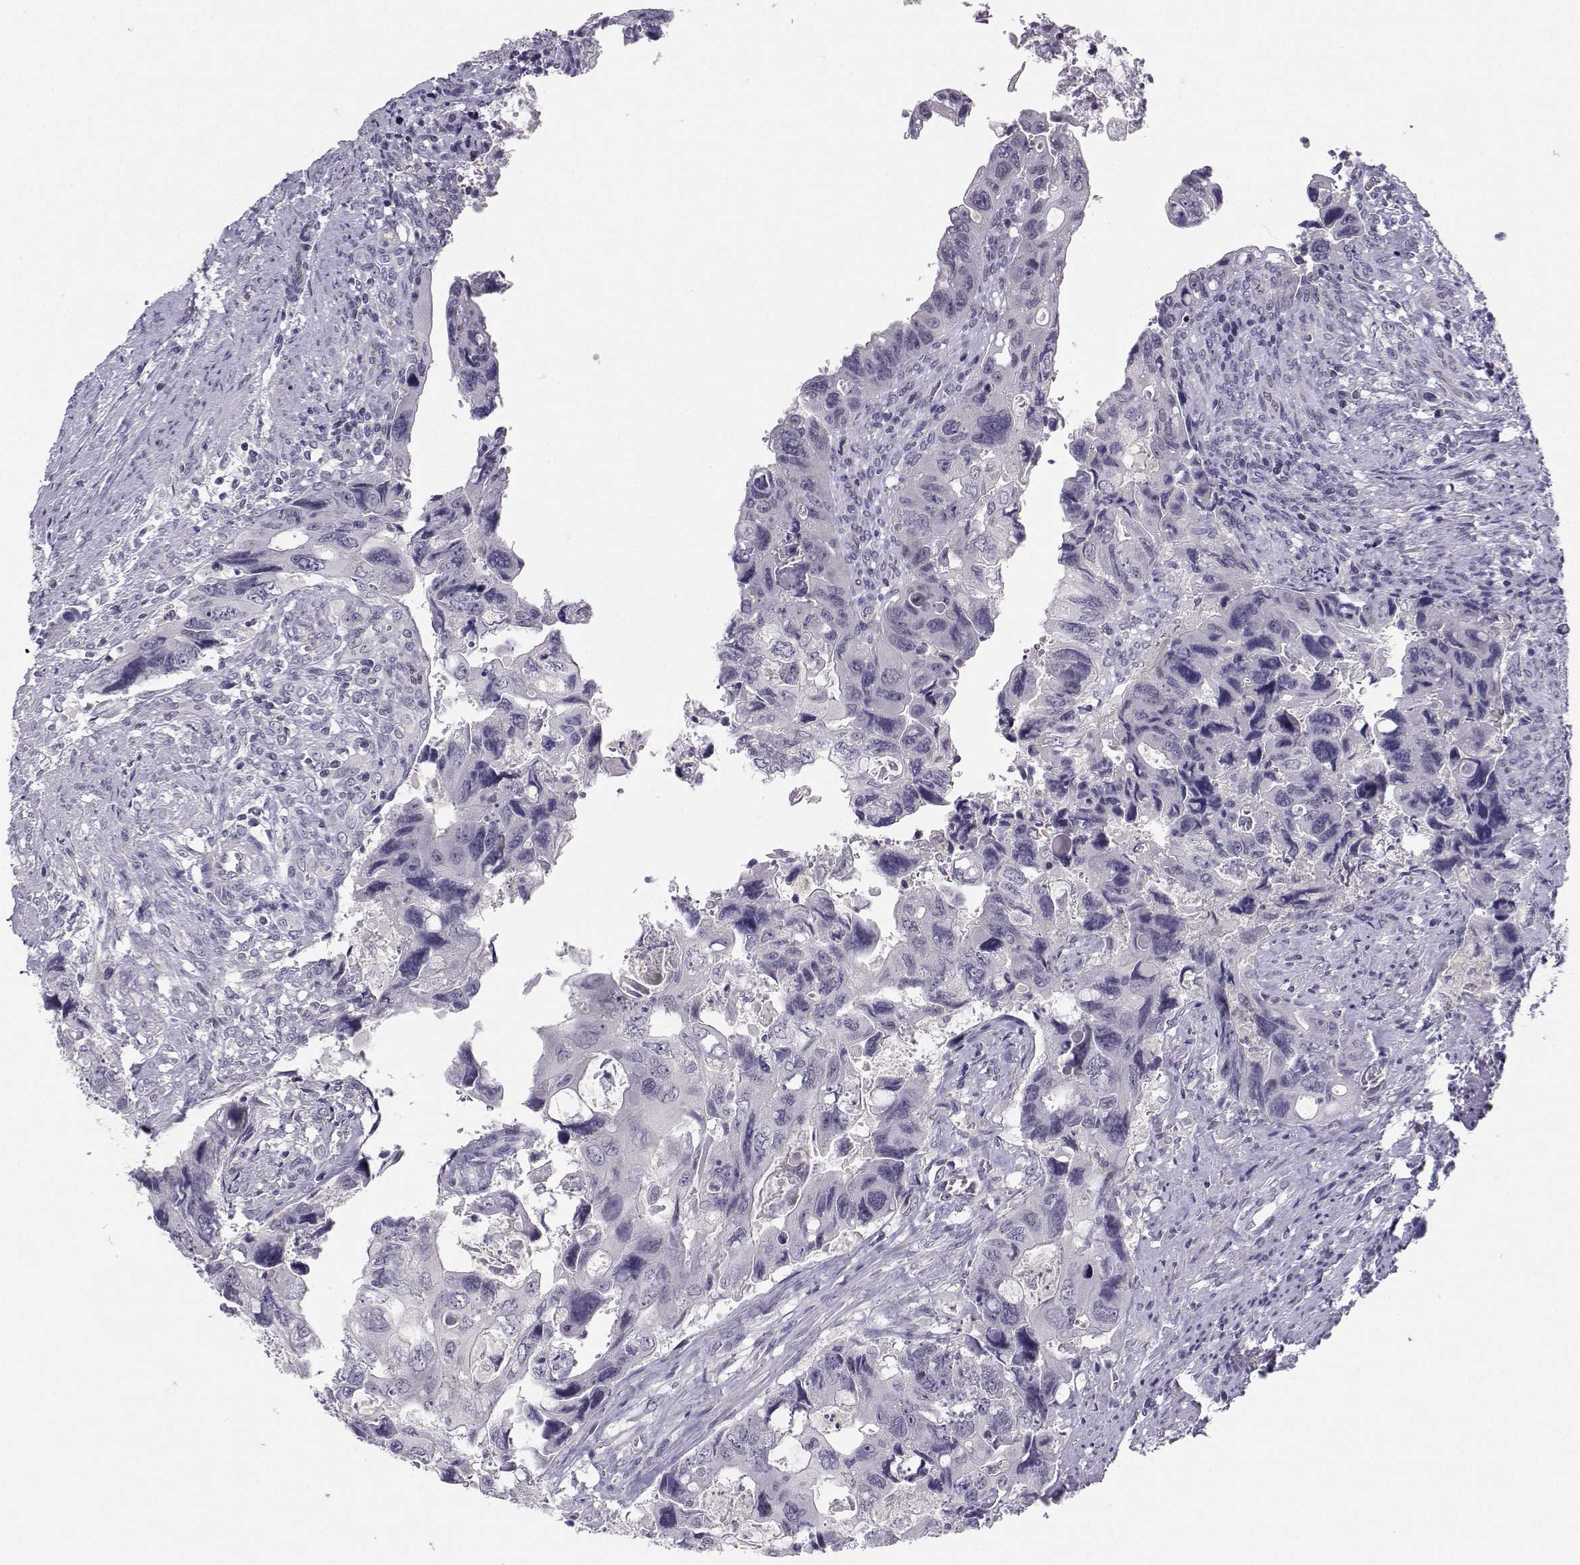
{"staining": {"intensity": "negative", "quantity": "none", "location": "none"}, "tissue": "colorectal cancer", "cell_type": "Tumor cells", "image_type": "cancer", "snomed": [{"axis": "morphology", "description": "Adenocarcinoma, NOS"}, {"axis": "topography", "description": "Rectum"}], "caption": "This is an IHC micrograph of adenocarcinoma (colorectal). There is no staining in tumor cells.", "gene": "MROH7", "patient": {"sex": "male", "age": 62}}